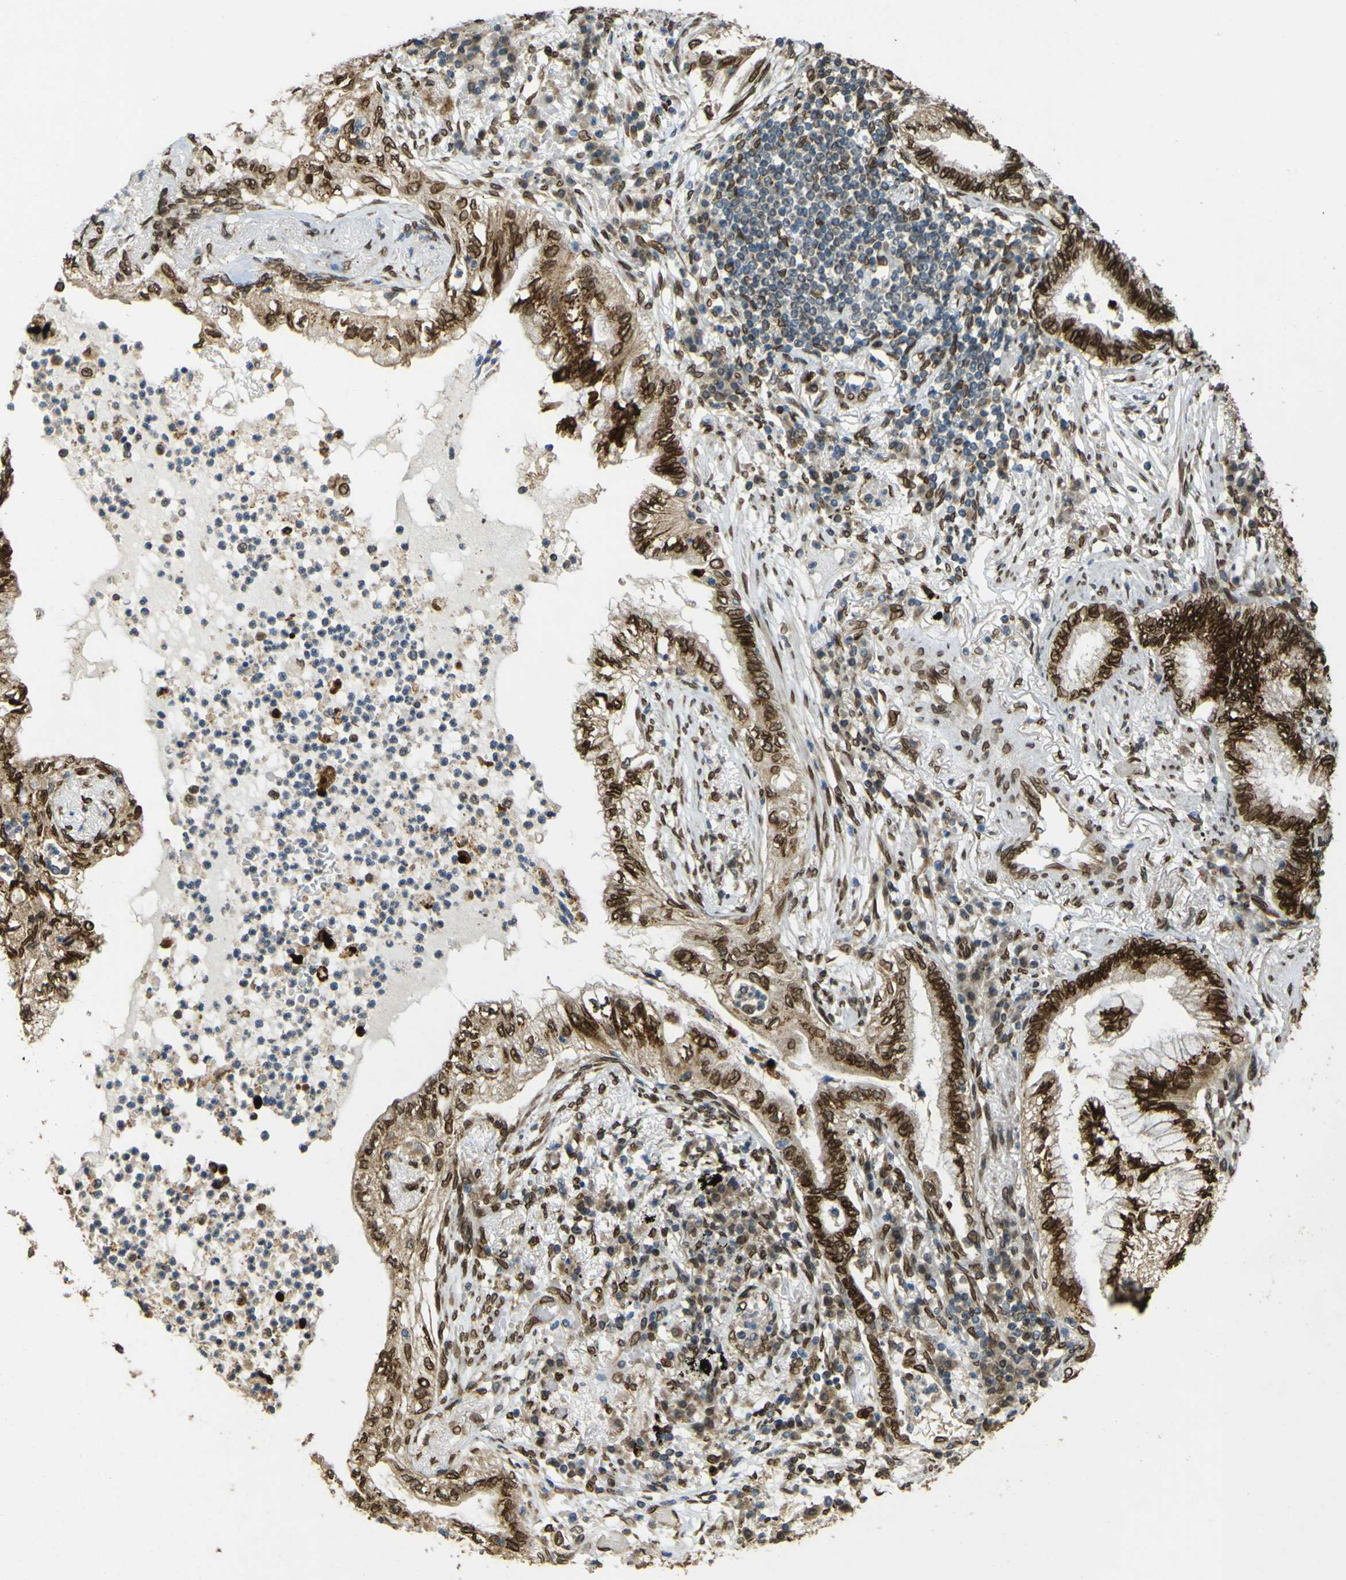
{"staining": {"intensity": "strong", "quantity": ">75%", "location": "cytoplasmic/membranous,nuclear"}, "tissue": "lung cancer", "cell_type": "Tumor cells", "image_type": "cancer", "snomed": [{"axis": "morphology", "description": "Normal tissue, NOS"}, {"axis": "morphology", "description": "Adenocarcinoma, NOS"}, {"axis": "topography", "description": "Bronchus"}, {"axis": "topography", "description": "Lung"}], "caption": "A high-resolution histopathology image shows immunohistochemistry staining of lung cancer, which displays strong cytoplasmic/membranous and nuclear staining in about >75% of tumor cells. (Brightfield microscopy of DAB IHC at high magnification).", "gene": "GALNT1", "patient": {"sex": "female", "age": 70}}